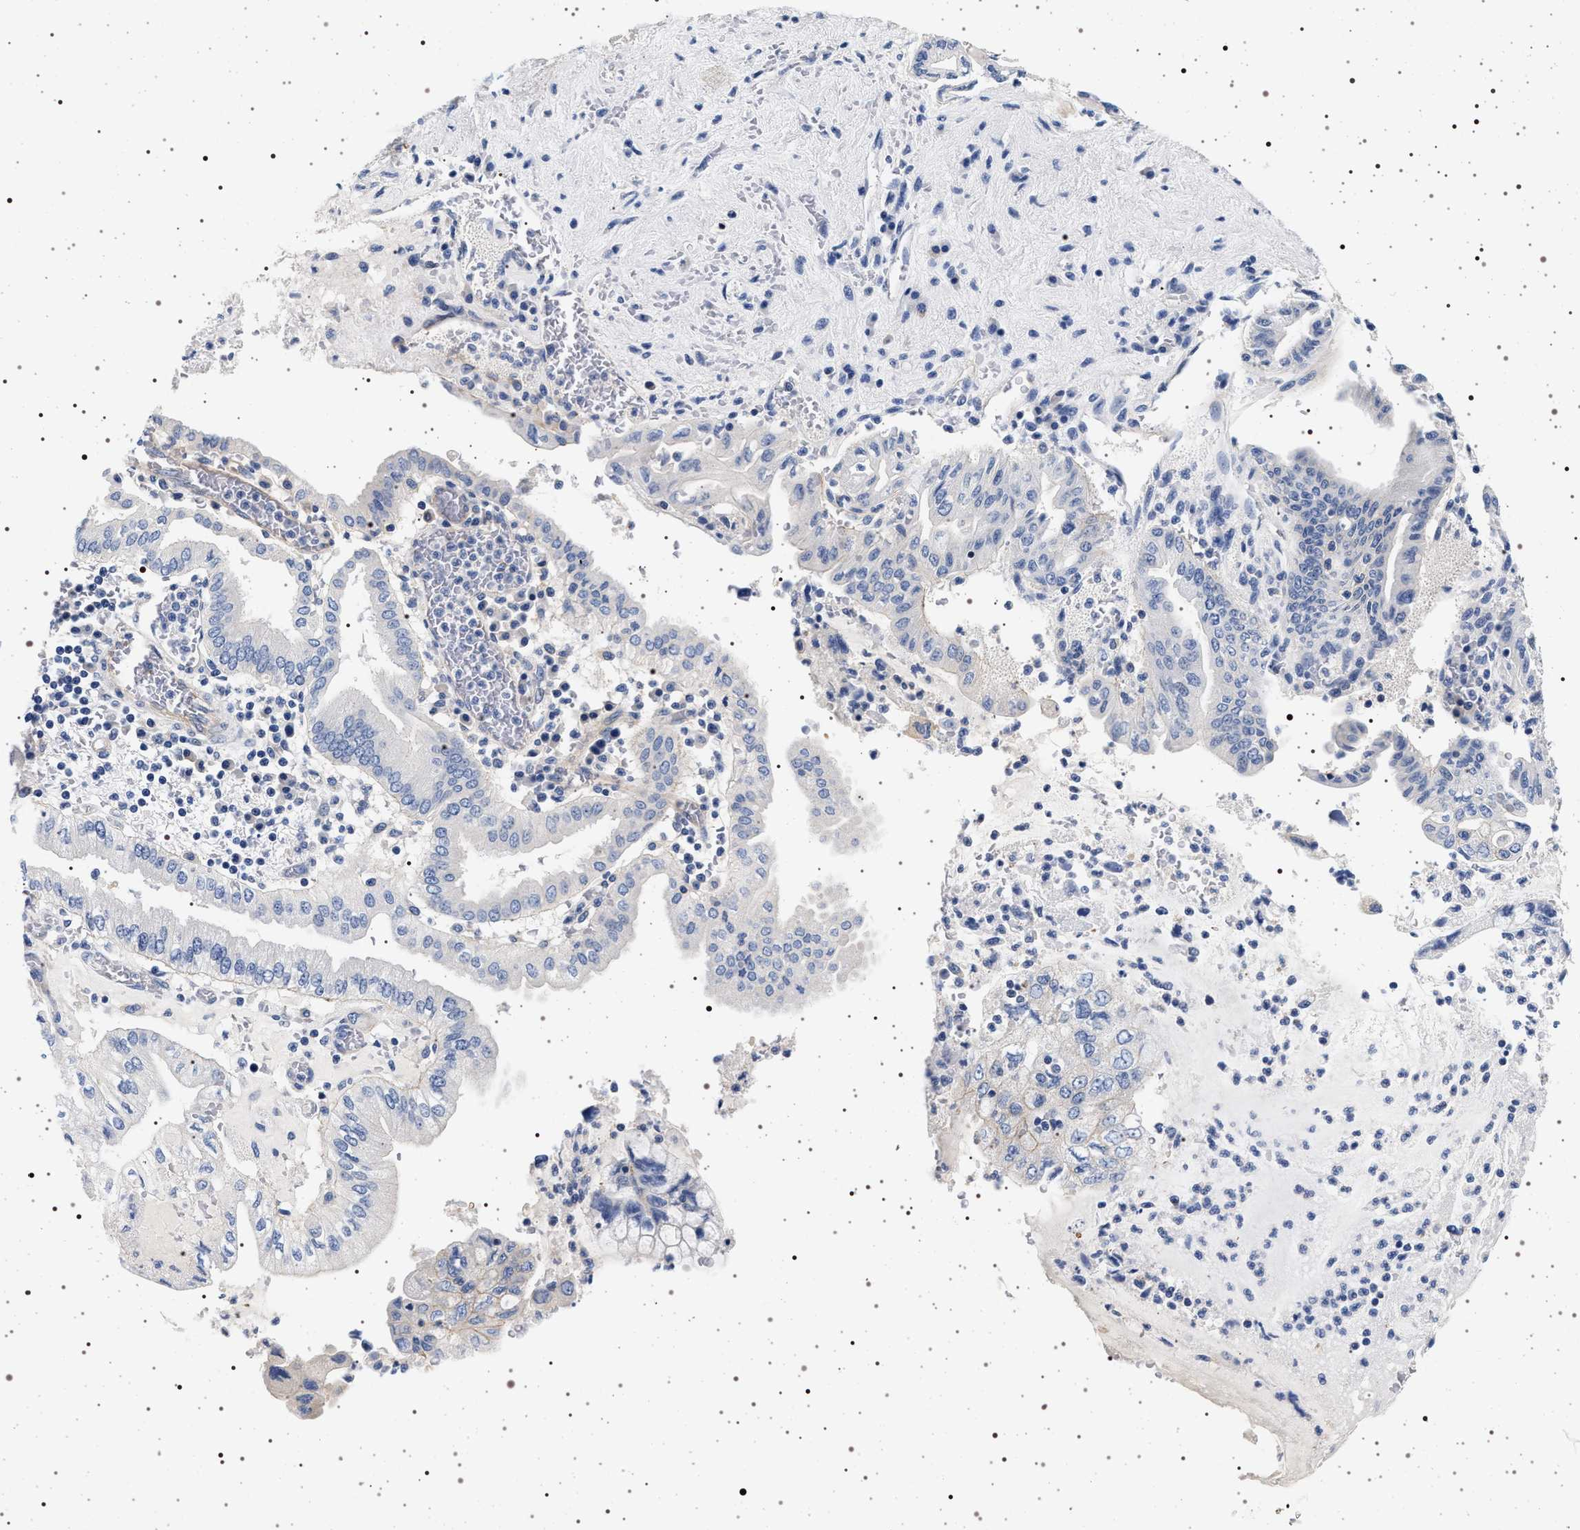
{"staining": {"intensity": "negative", "quantity": "none", "location": "none"}, "tissue": "pancreatic cancer", "cell_type": "Tumor cells", "image_type": "cancer", "snomed": [{"axis": "morphology", "description": "Adenocarcinoma, NOS"}, {"axis": "topography", "description": "Pancreas"}], "caption": "Immunohistochemical staining of pancreatic cancer demonstrates no significant expression in tumor cells.", "gene": "HSD17B1", "patient": {"sex": "female", "age": 73}}